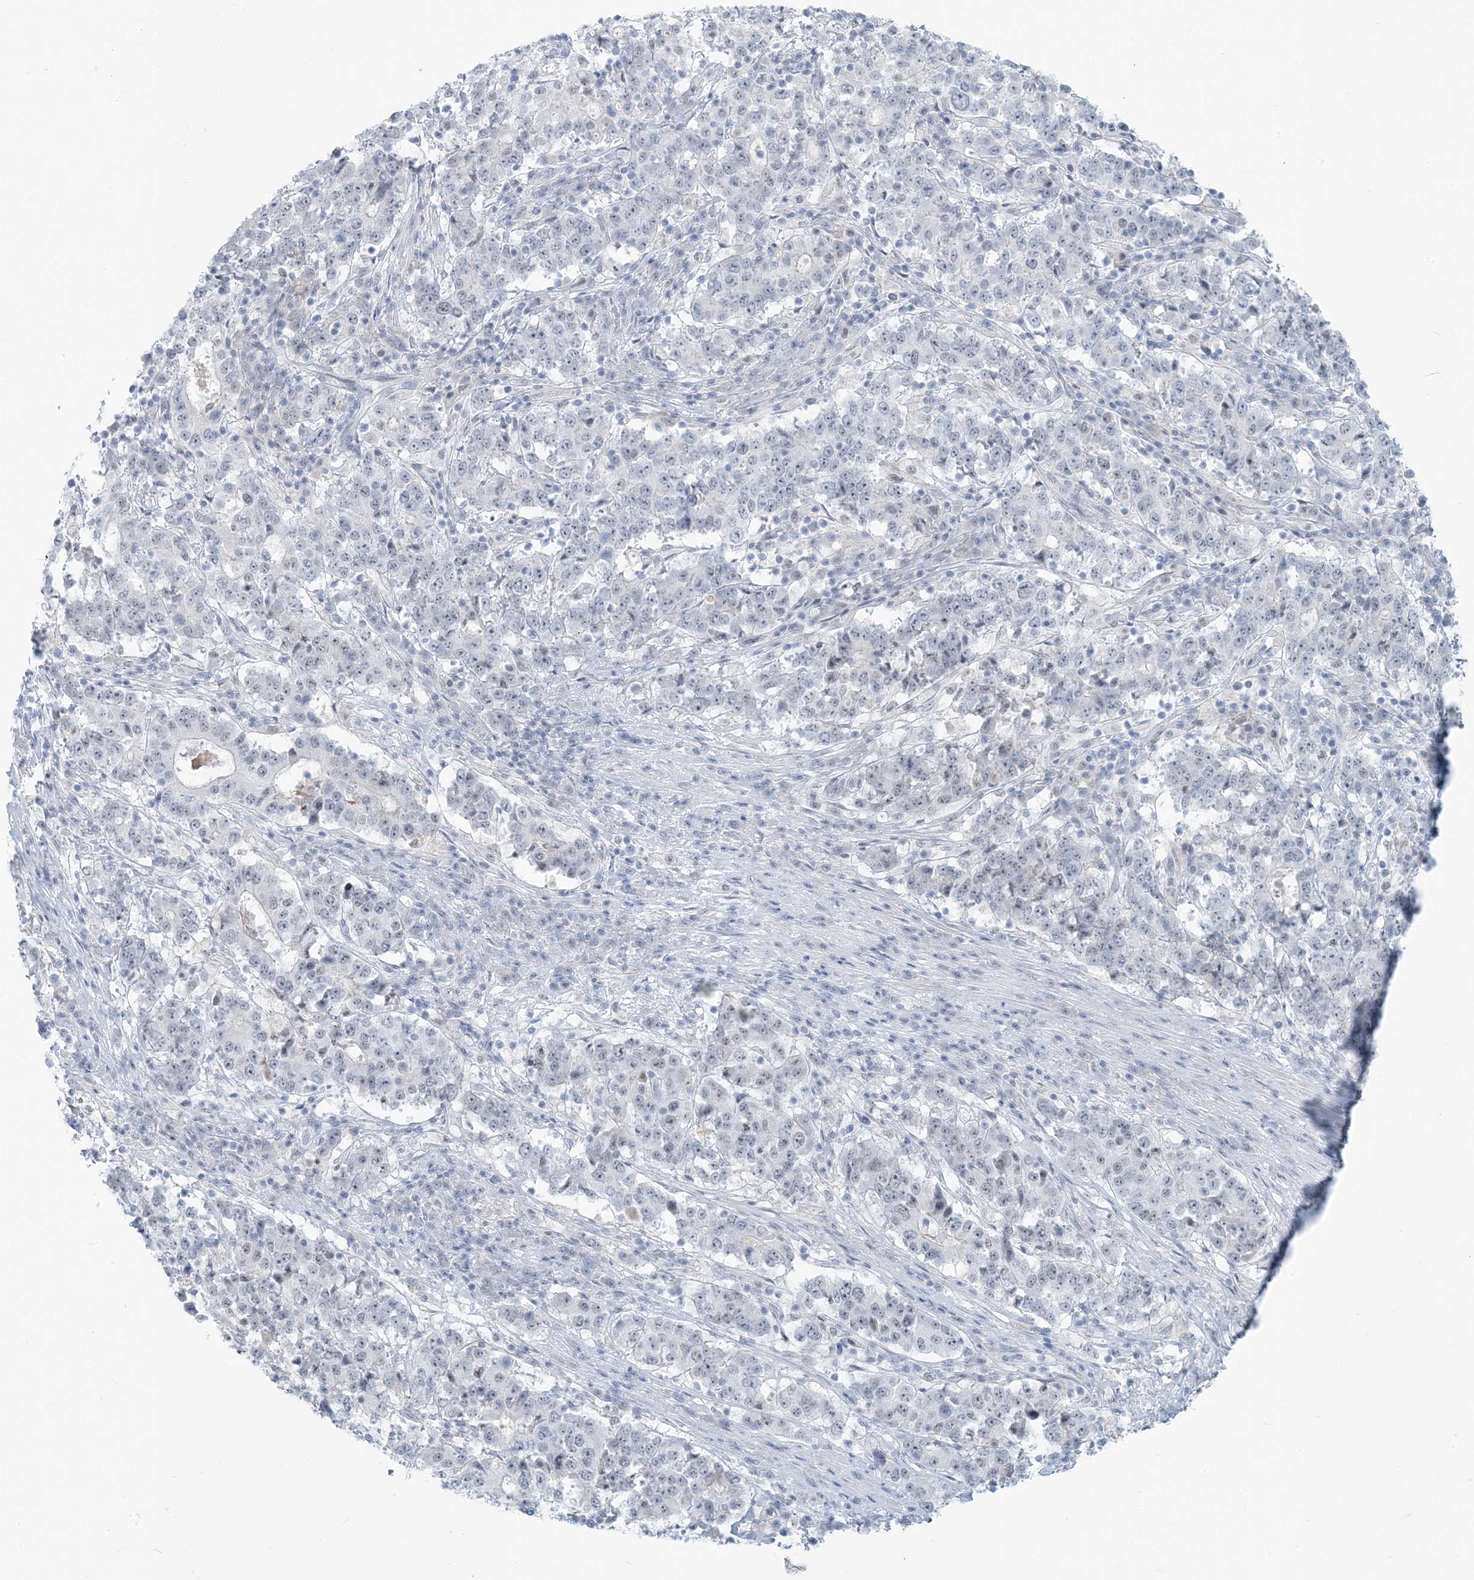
{"staining": {"intensity": "negative", "quantity": "none", "location": "none"}, "tissue": "stomach cancer", "cell_type": "Tumor cells", "image_type": "cancer", "snomed": [{"axis": "morphology", "description": "Adenocarcinoma, NOS"}, {"axis": "topography", "description": "Stomach"}], "caption": "Tumor cells show no significant protein expression in stomach cancer.", "gene": "SCML1", "patient": {"sex": "male", "age": 59}}